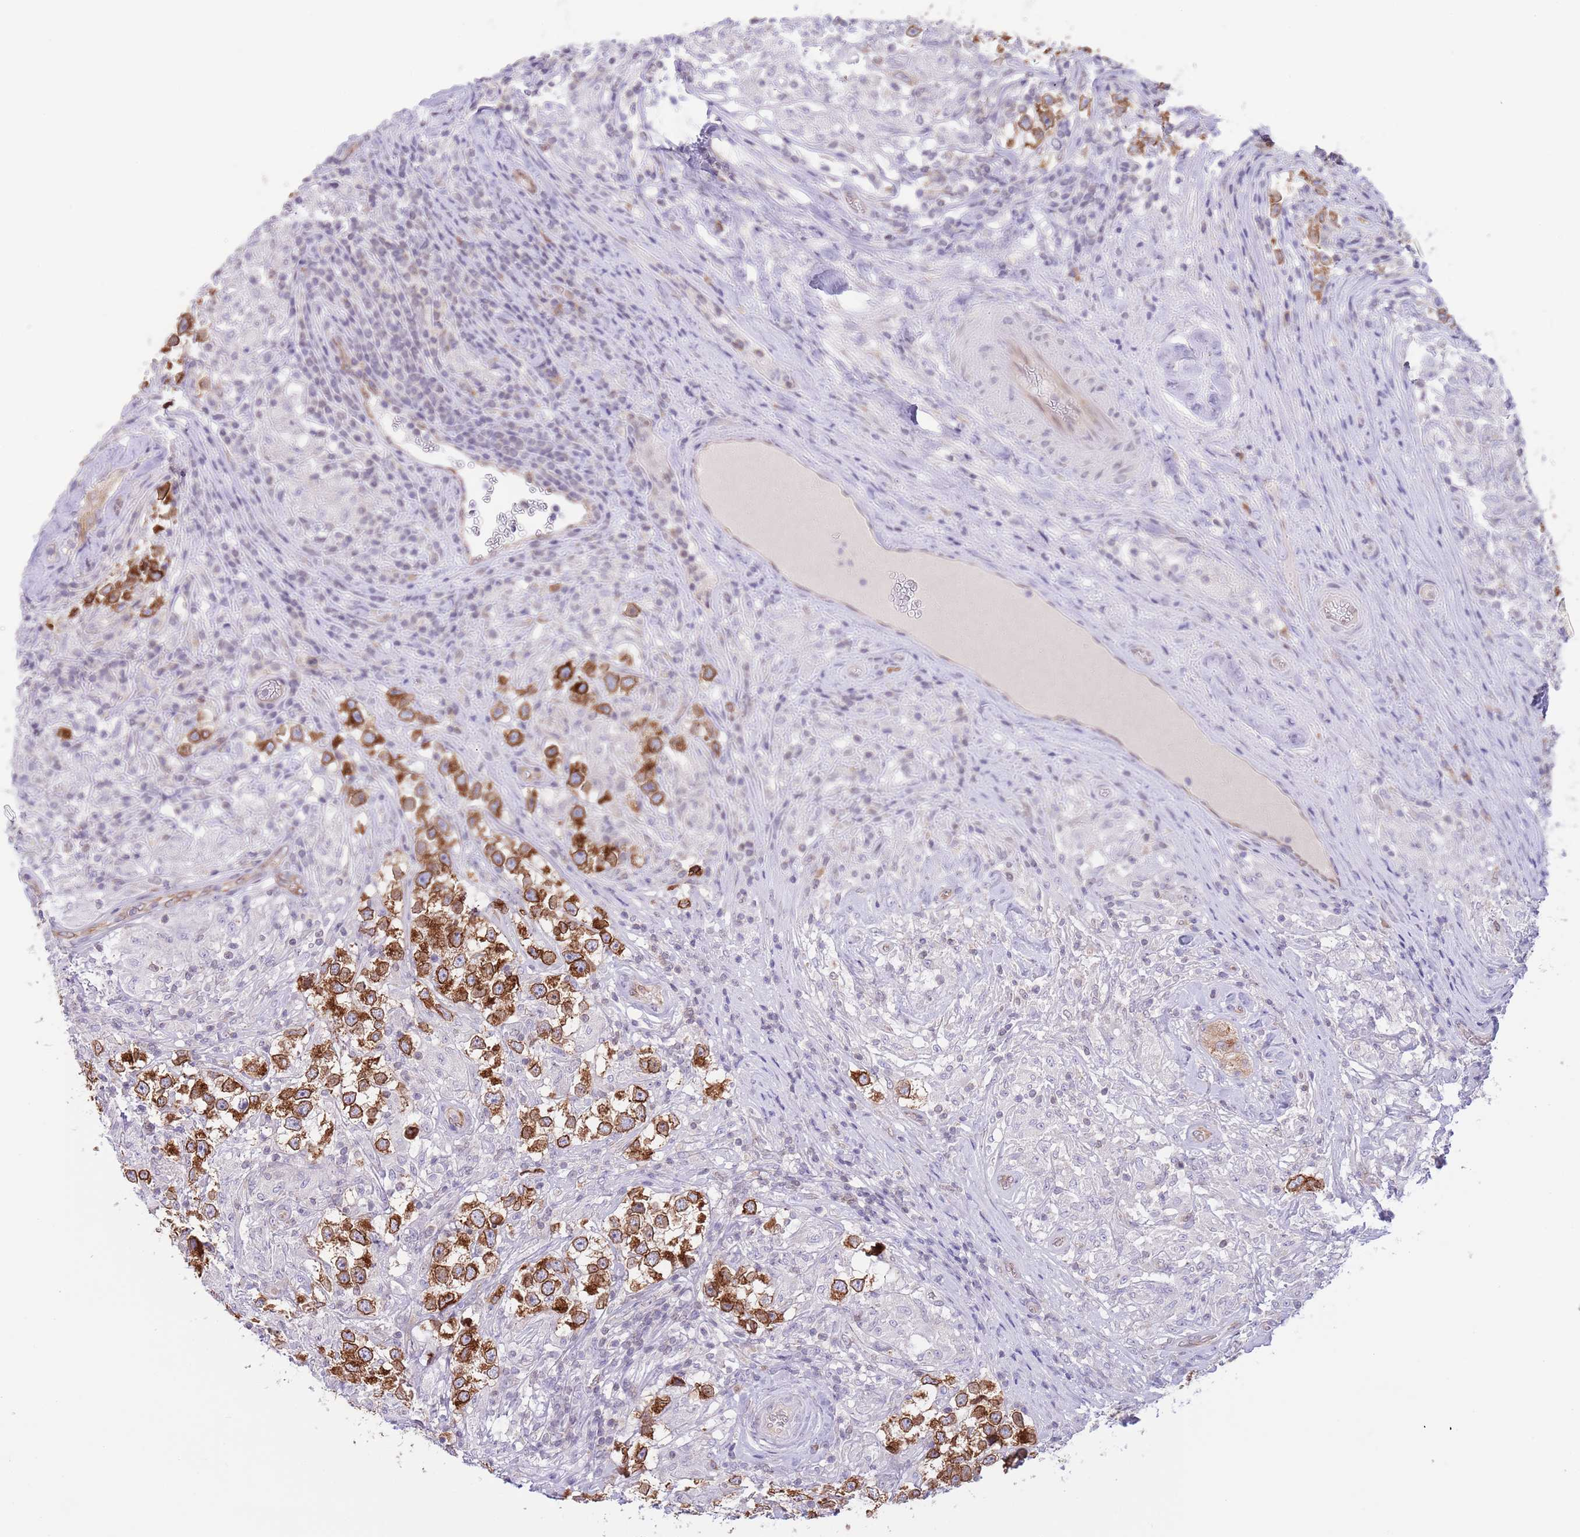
{"staining": {"intensity": "strong", "quantity": ">75%", "location": "cytoplasmic/membranous"}, "tissue": "testis cancer", "cell_type": "Tumor cells", "image_type": "cancer", "snomed": [{"axis": "morphology", "description": "Seminoma, NOS"}, {"axis": "topography", "description": "Testis"}], "caption": "Testis cancer (seminoma) tissue demonstrates strong cytoplasmic/membranous staining in about >75% of tumor cells", "gene": "EBPL", "patient": {"sex": "male", "age": 46}}